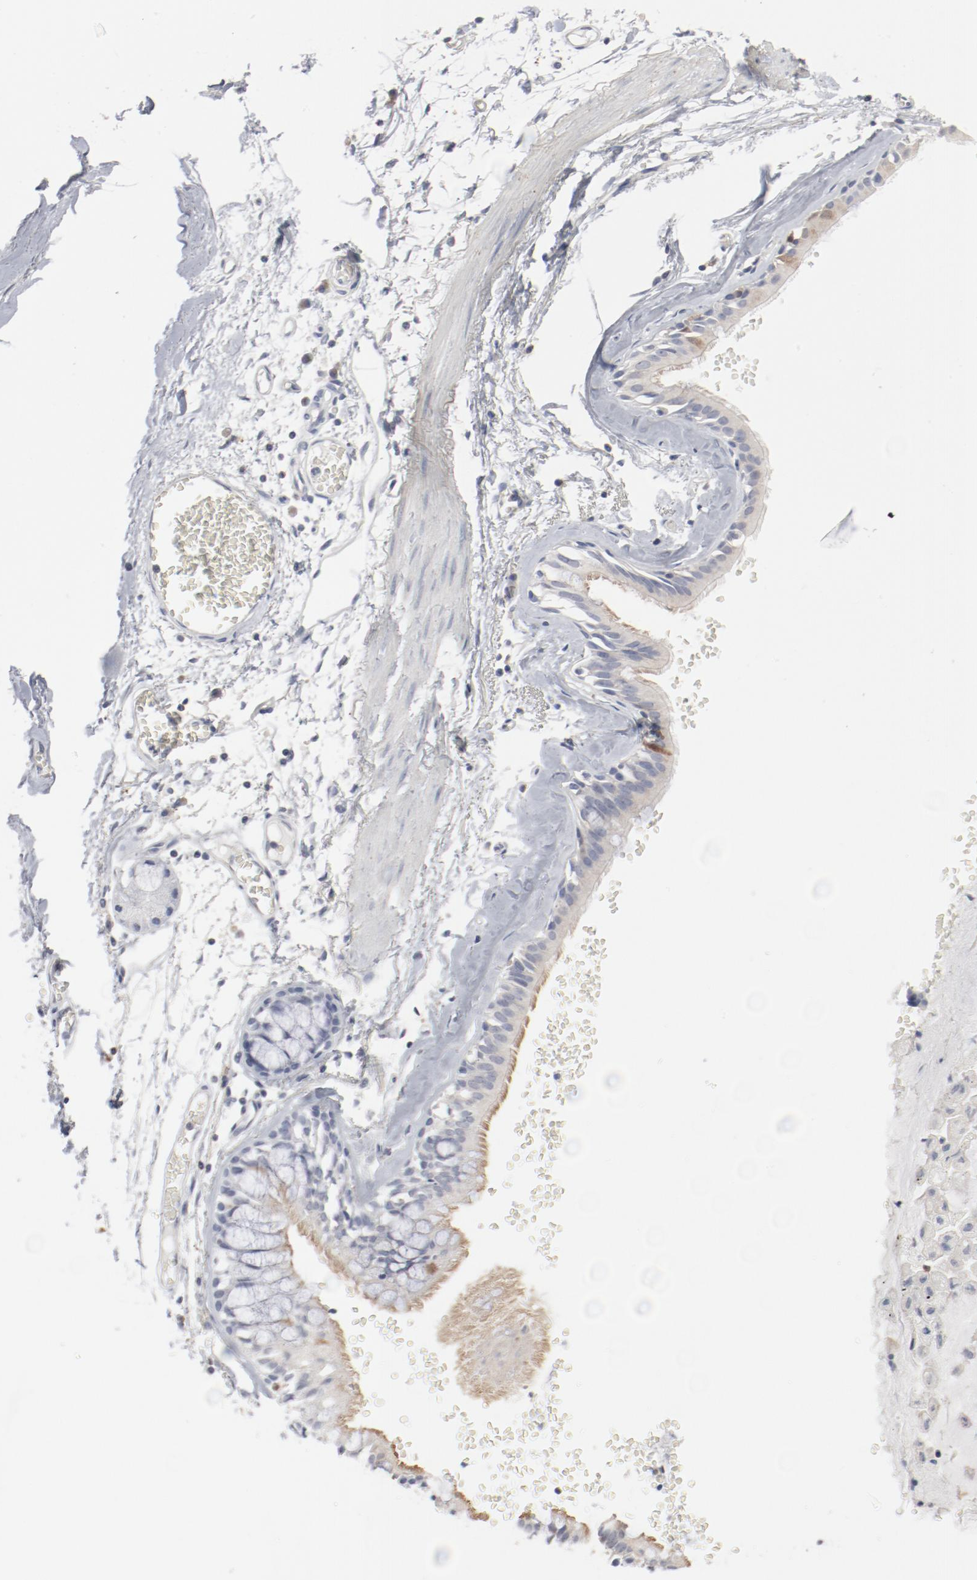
{"staining": {"intensity": "weak", "quantity": ">75%", "location": "cytoplasmic/membranous"}, "tissue": "bronchus", "cell_type": "Respiratory epithelial cells", "image_type": "normal", "snomed": [{"axis": "morphology", "description": "Normal tissue, NOS"}, {"axis": "topography", "description": "Bronchus"}, {"axis": "topography", "description": "Lung"}], "caption": "The immunohistochemical stain shows weak cytoplasmic/membranous expression in respiratory epithelial cells of unremarkable bronchus.", "gene": "CDK1", "patient": {"sex": "female", "age": 56}}